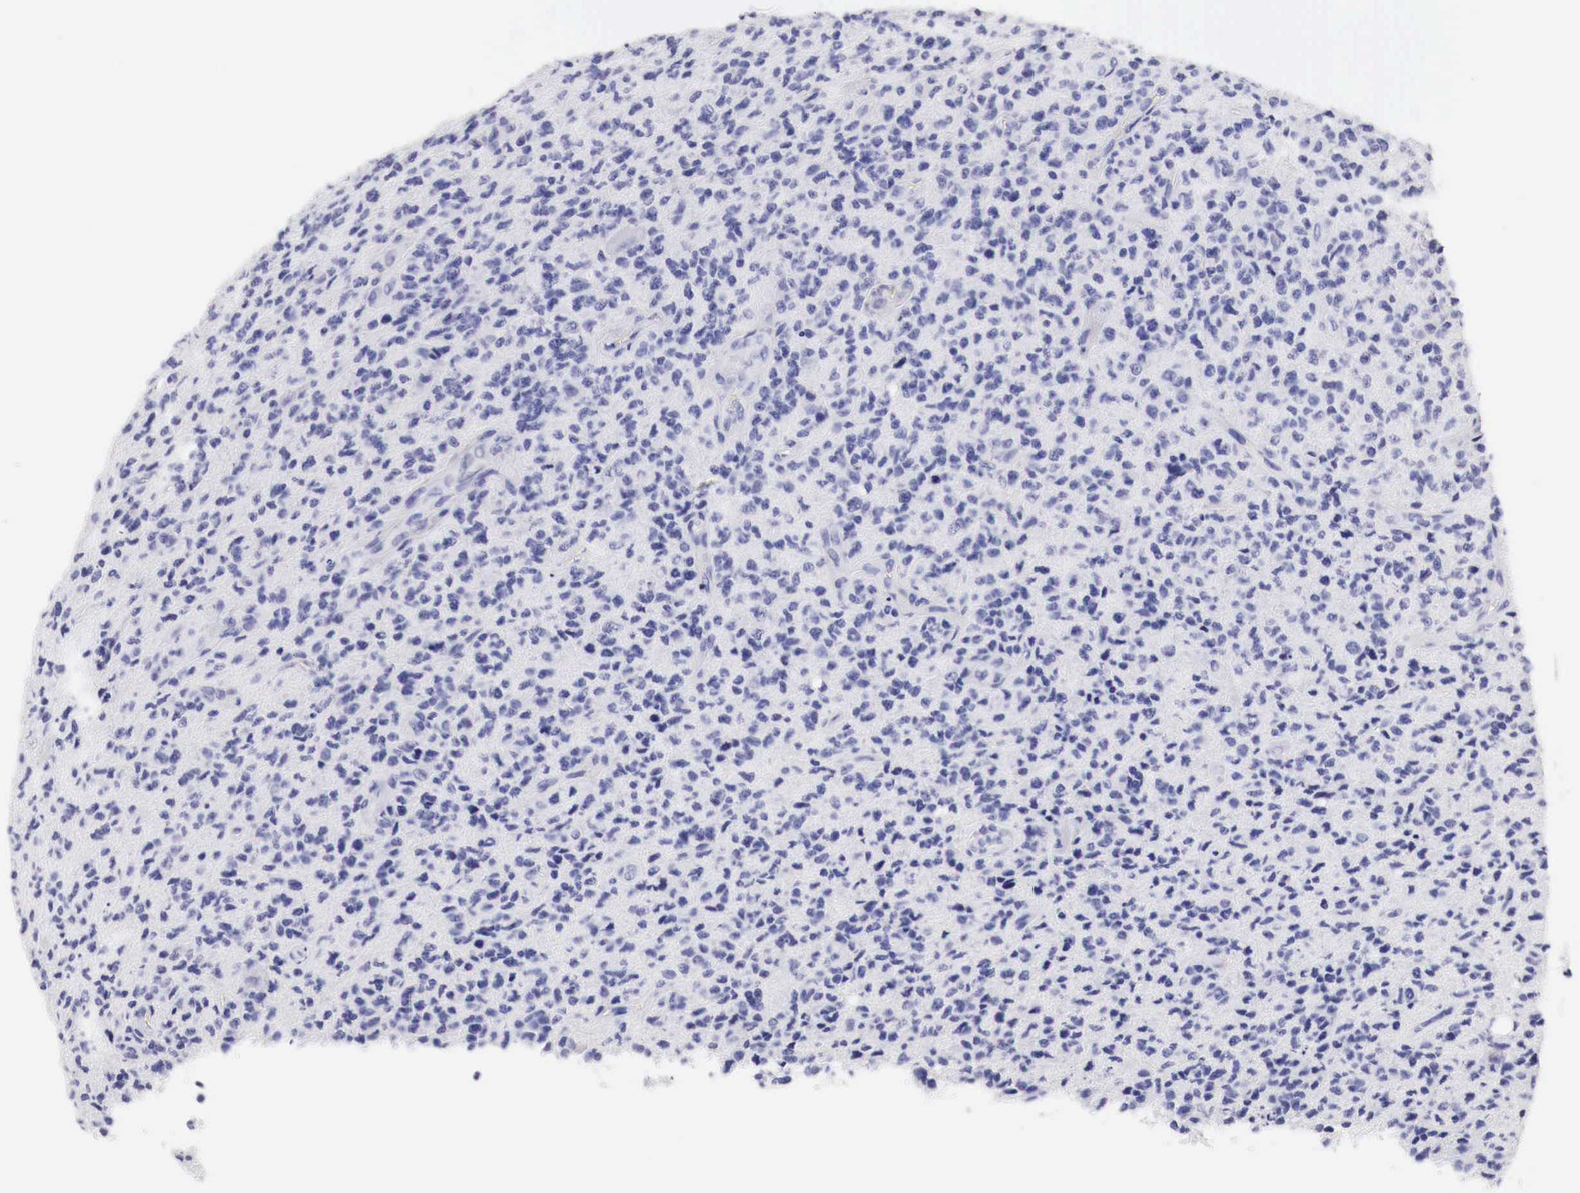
{"staining": {"intensity": "negative", "quantity": "none", "location": "none"}, "tissue": "glioma", "cell_type": "Tumor cells", "image_type": "cancer", "snomed": [{"axis": "morphology", "description": "Glioma, malignant, High grade"}, {"axis": "topography", "description": "Brain"}], "caption": "Immunohistochemical staining of human malignant high-grade glioma reveals no significant staining in tumor cells.", "gene": "TYR", "patient": {"sex": "male", "age": 36}}